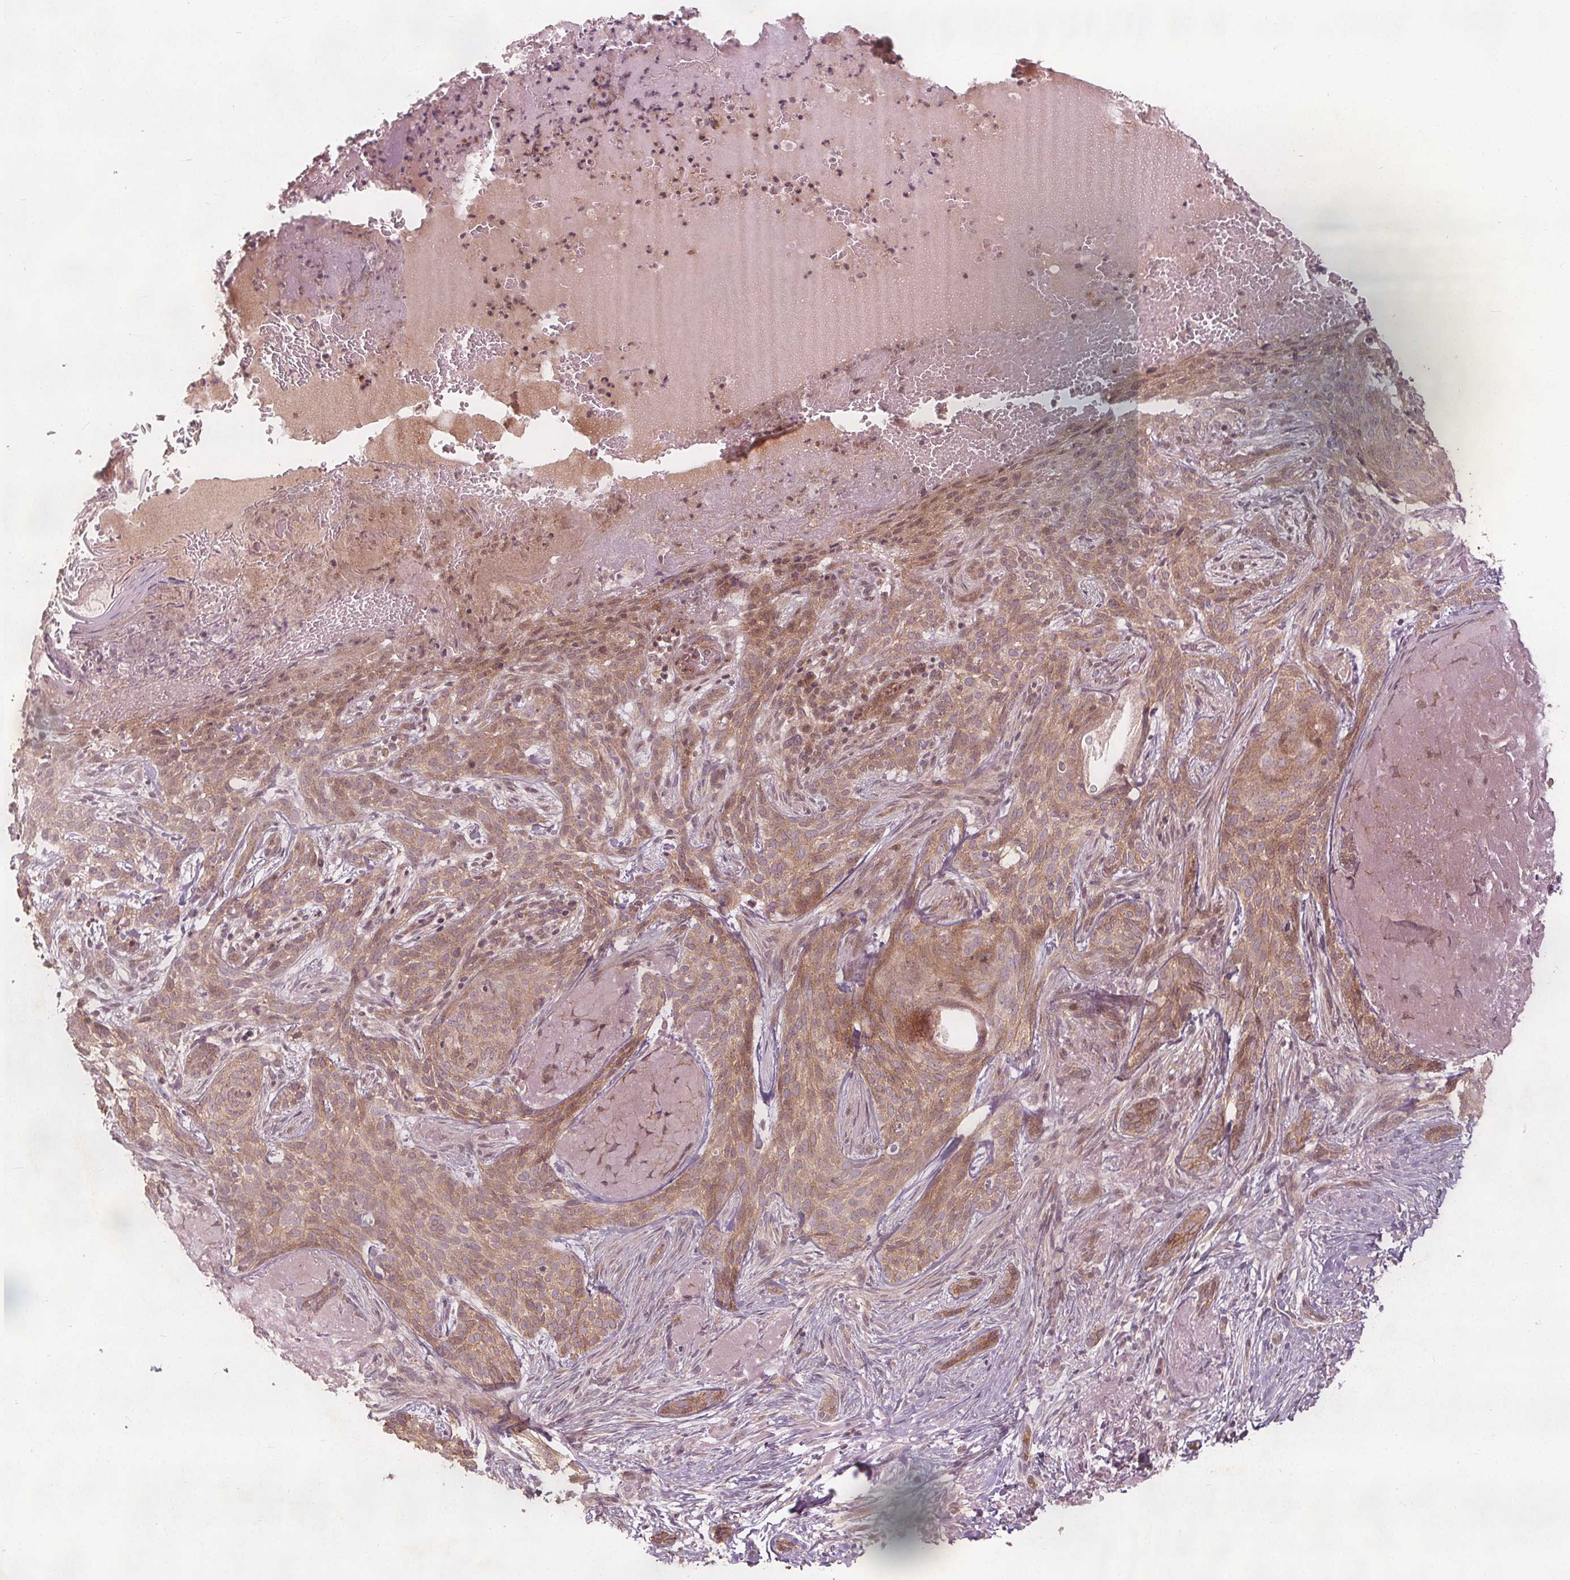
{"staining": {"intensity": "weak", "quantity": ">75%", "location": "cytoplasmic/membranous"}, "tissue": "skin cancer", "cell_type": "Tumor cells", "image_type": "cancer", "snomed": [{"axis": "morphology", "description": "Basal cell carcinoma"}, {"axis": "topography", "description": "Skin"}], "caption": "DAB (3,3'-diaminobenzidine) immunohistochemical staining of human skin basal cell carcinoma reveals weak cytoplasmic/membranous protein staining in approximately >75% of tumor cells. The protein of interest is stained brown, and the nuclei are stained in blue (DAB (3,3'-diaminobenzidine) IHC with brightfield microscopy, high magnification).", "gene": "PTPRT", "patient": {"sex": "male", "age": 84}}